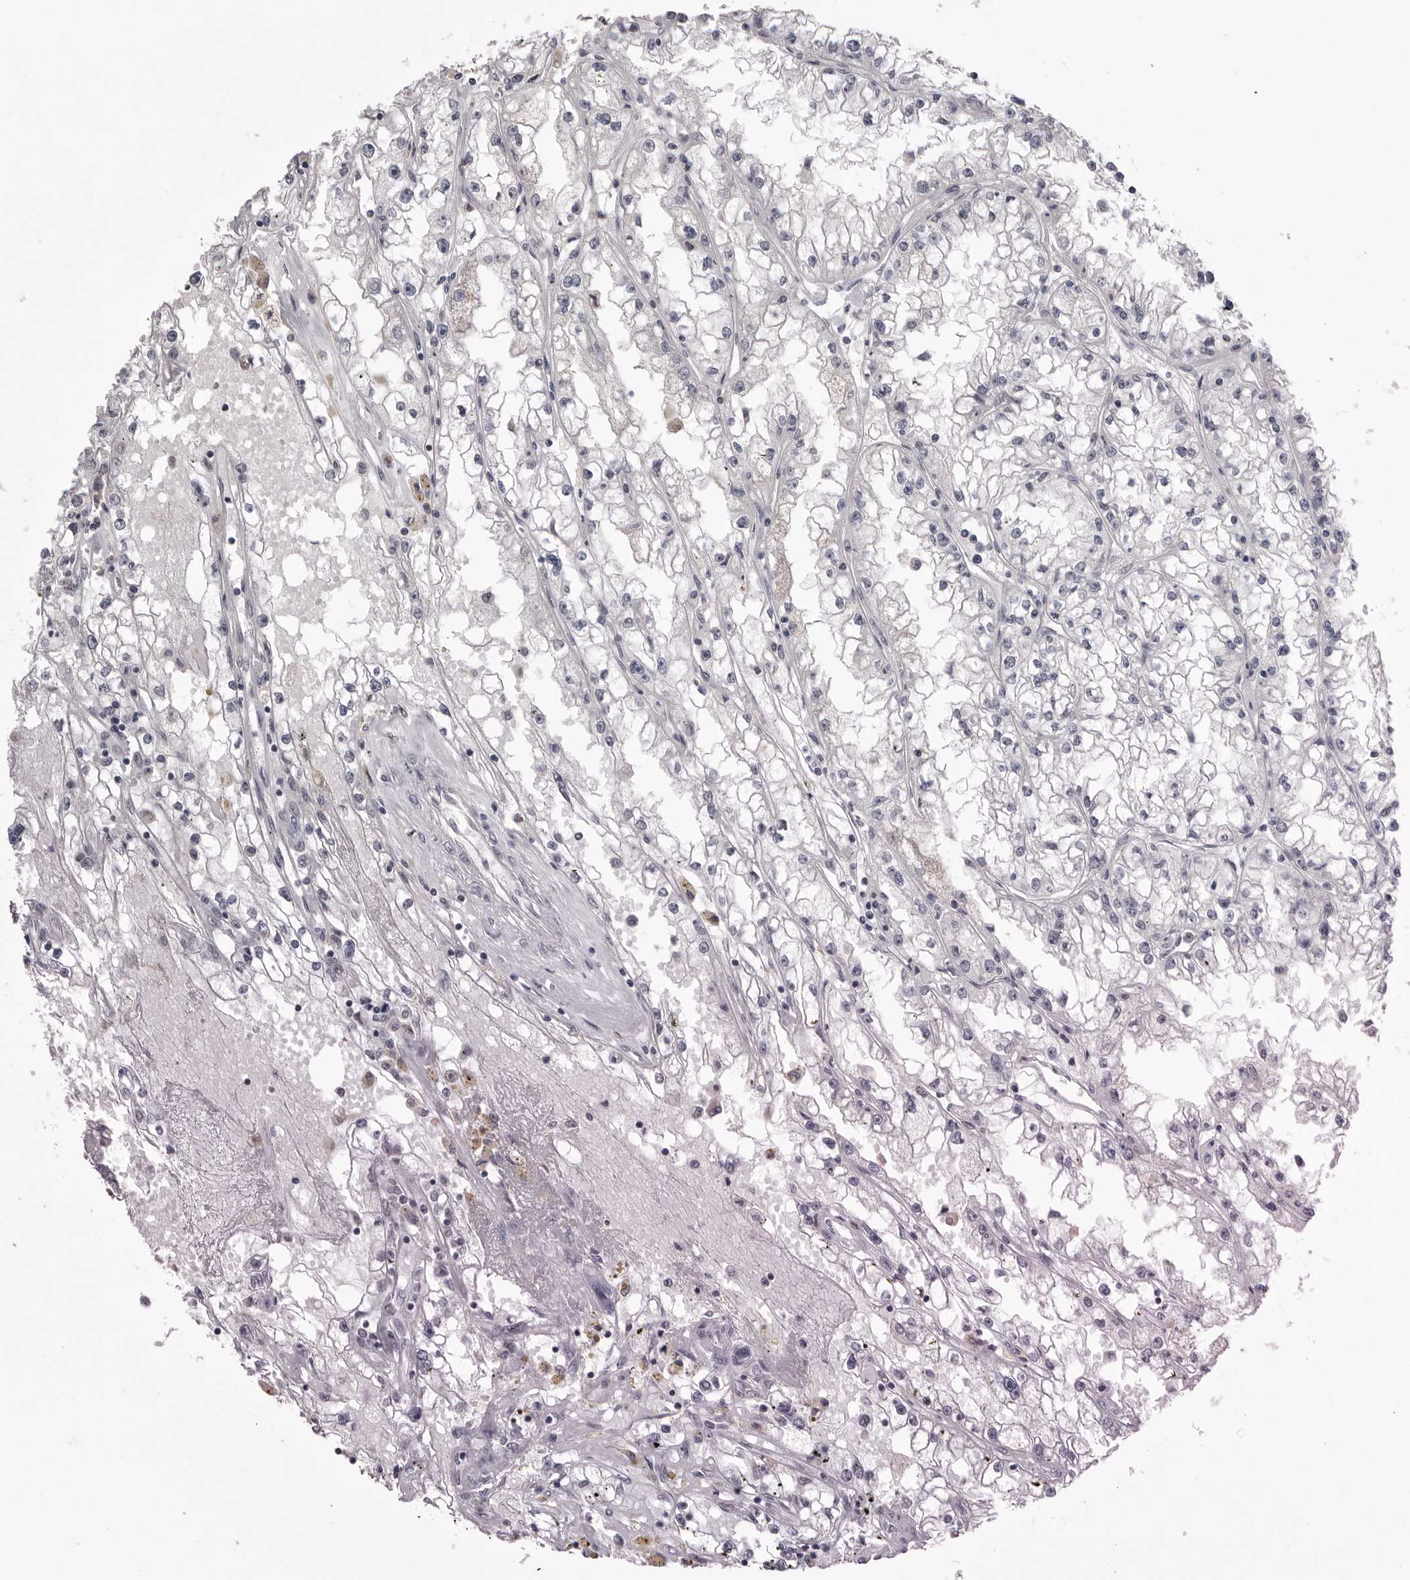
{"staining": {"intensity": "negative", "quantity": "none", "location": "none"}, "tissue": "renal cancer", "cell_type": "Tumor cells", "image_type": "cancer", "snomed": [{"axis": "morphology", "description": "Adenocarcinoma, NOS"}, {"axis": "topography", "description": "Kidney"}], "caption": "A photomicrograph of human adenocarcinoma (renal) is negative for staining in tumor cells.", "gene": "DLG2", "patient": {"sex": "male", "age": 56}}